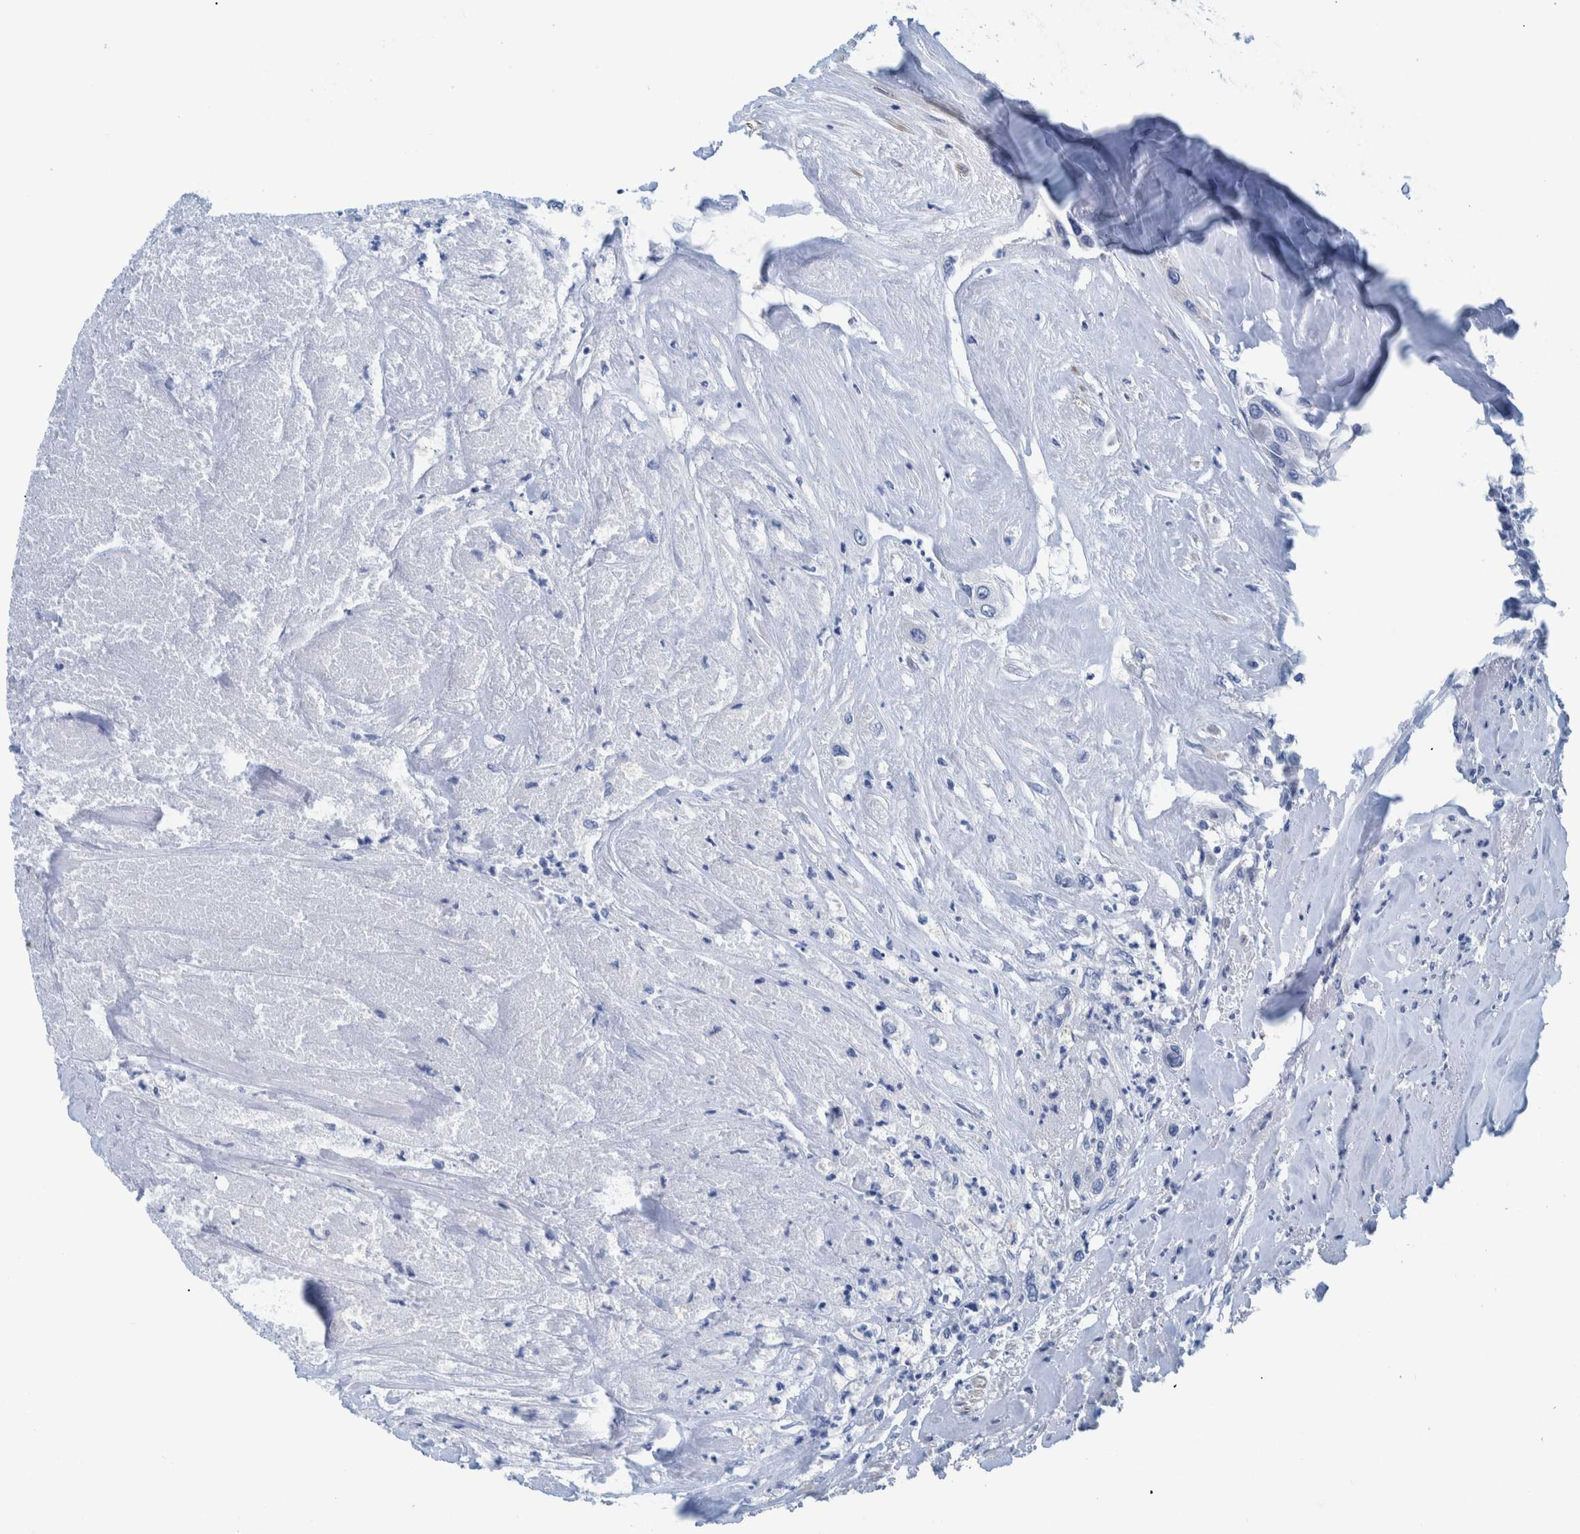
{"staining": {"intensity": "negative", "quantity": "none", "location": "none"}, "tissue": "urothelial cancer", "cell_type": "Tumor cells", "image_type": "cancer", "snomed": [{"axis": "morphology", "description": "Urothelial carcinoma, High grade"}, {"axis": "topography", "description": "Urinary bladder"}], "caption": "Image shows no protein positivity in tumor cells of urothelial carcinoma (high-grade) tissue. Brightfield microscopy of IHC stained with DAB (3,3'-diaminobenzidine) (brown) and hematoxylin (blue), captured at high magnification.", "gene": "IDO1", "patient": {"sex": "female", "age": 56}}